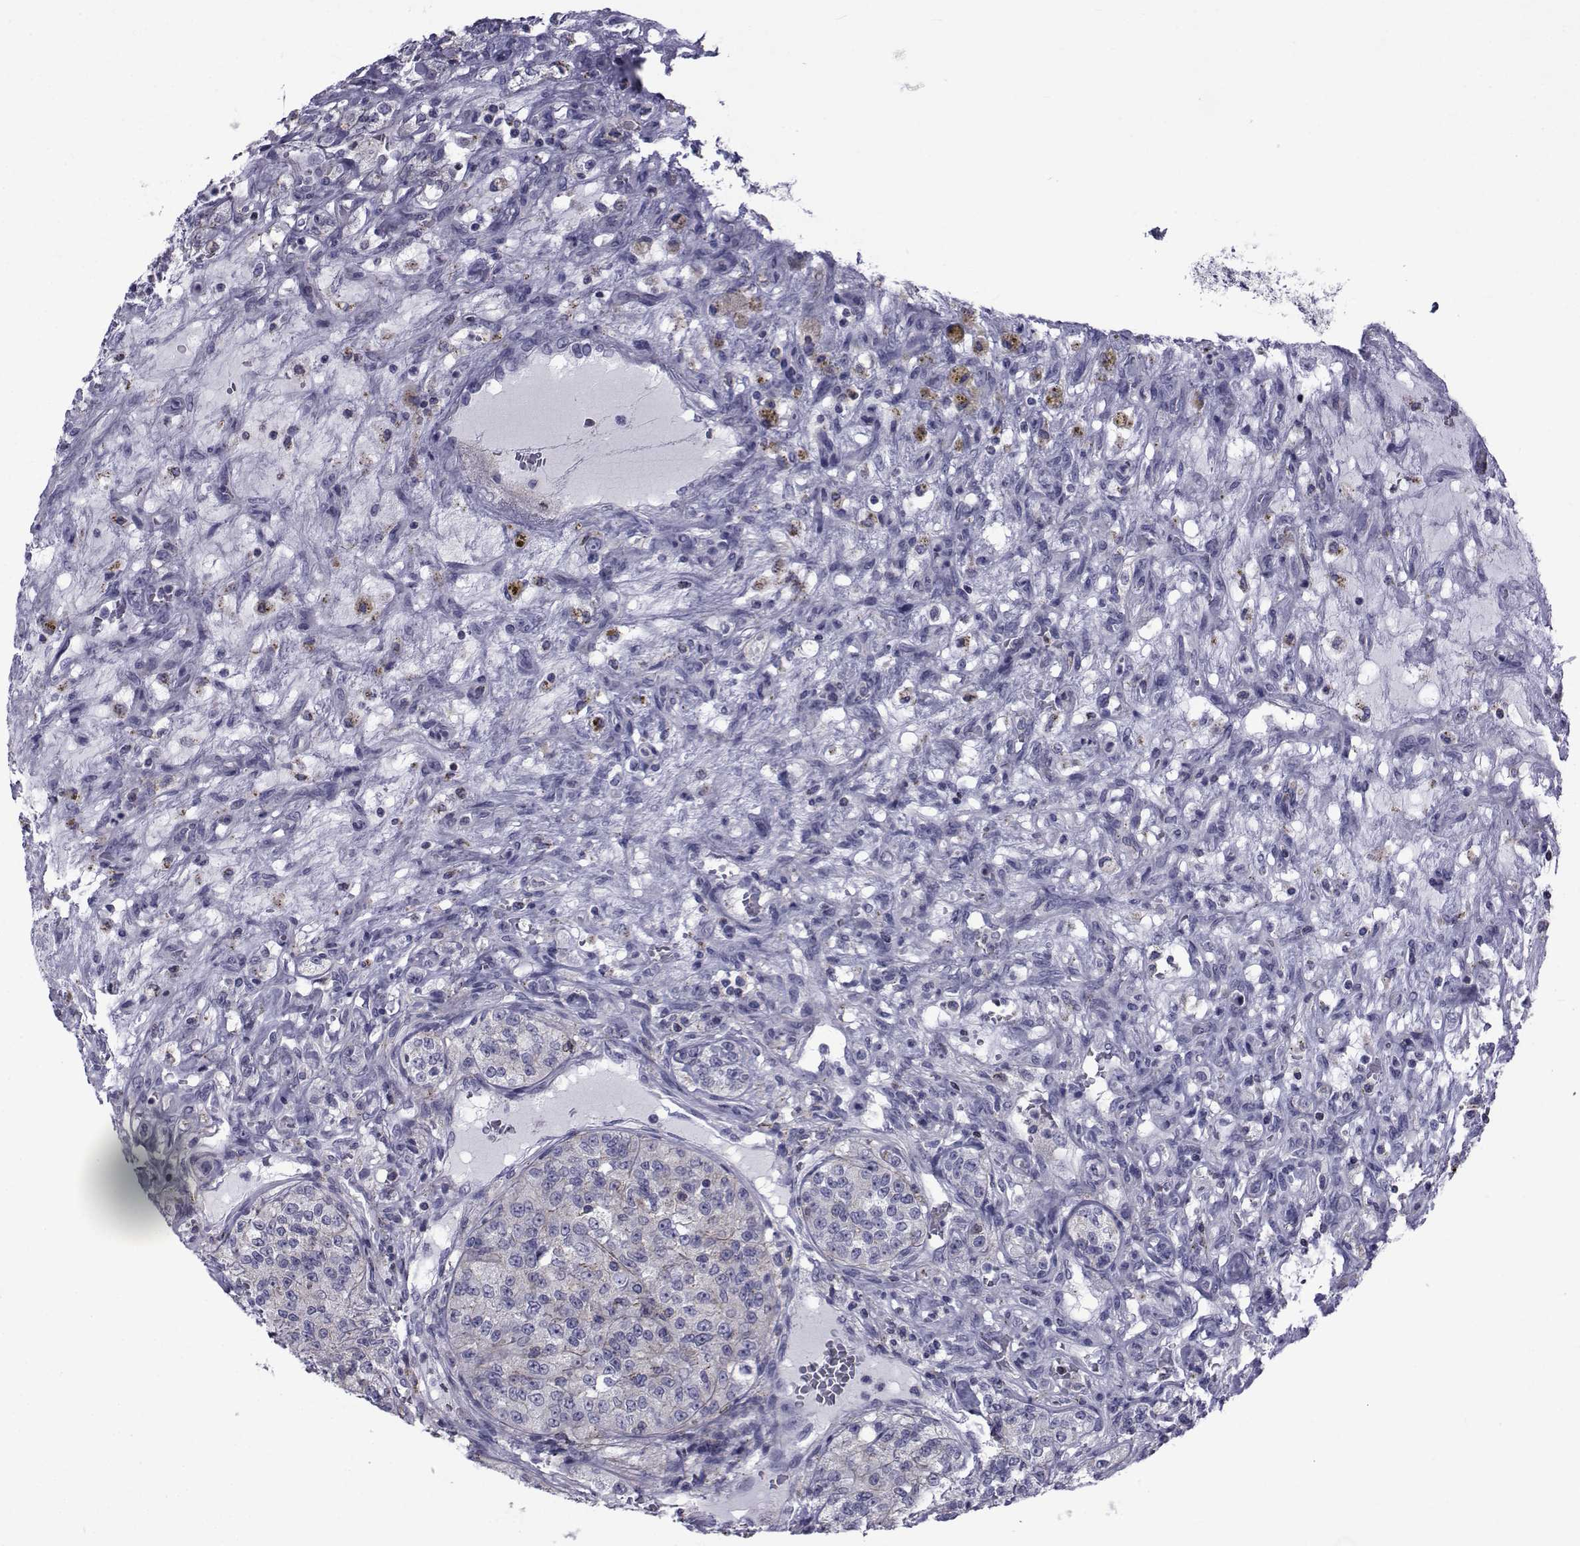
{"staining": {"intensity": "negative", "quantity": "none", "location": "none"}, "tissue": "renal cancer", "cell_type": "Tumor cells", "image_type": "cancer", "snomed": [{"axis": "morphology", "description": "Adenocarcinoma, NOS"}, {"axis": "topography", "description": "Kidney"}], "caption": "Tumor cells are negative for protein expression in human adenocarcinoma (renal).", "gene": "PDE6H", "patient": {"sex": "female", "age": 63}}